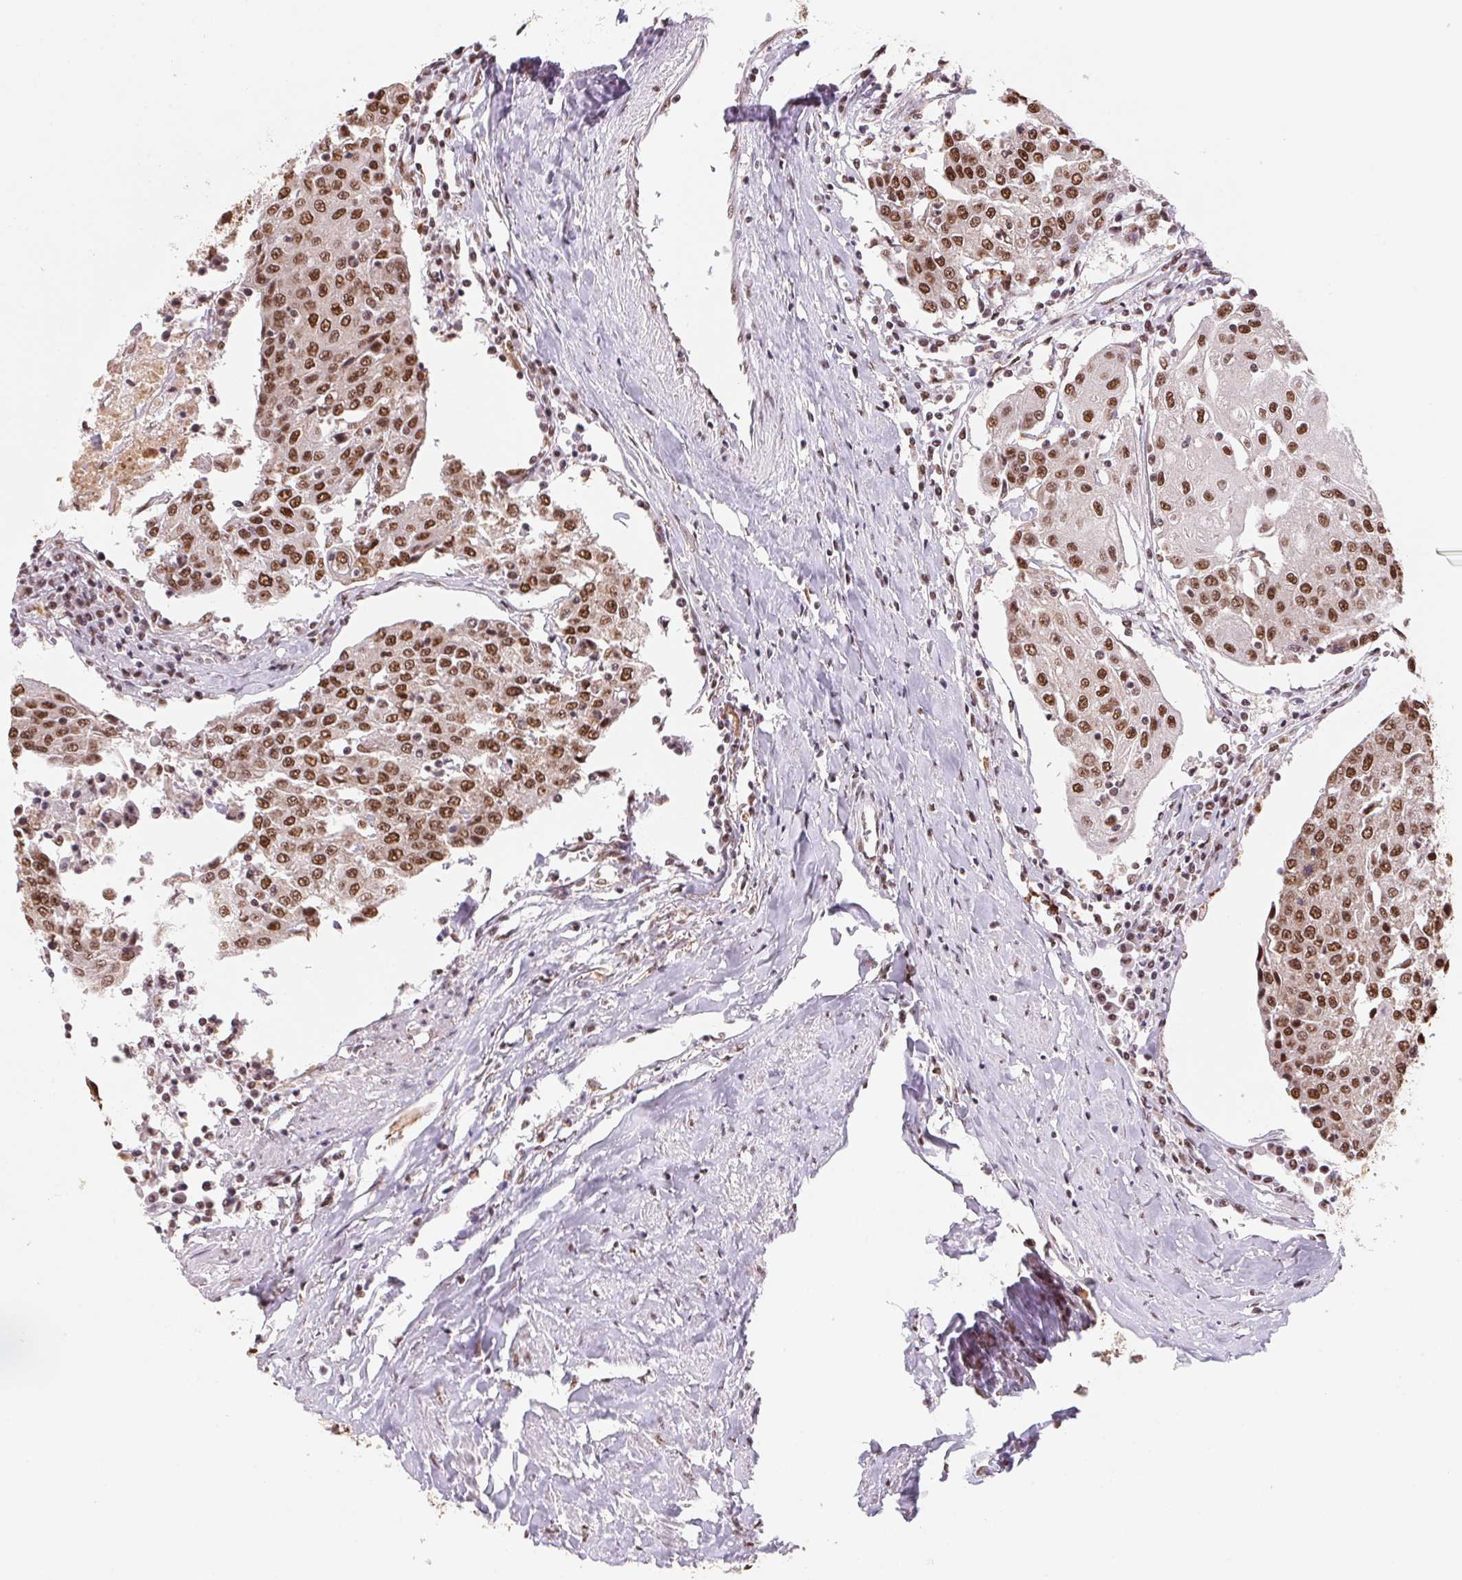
{"staining": {"intensity": "moderate", "quantity": ">75%", "location": "nuclear"}, "tissue": "urothelial cancer", "cell_type": "Tumor cells", "image_type": "cancer", "snomed": [{"axis": "morphology", "description": "Urothelial carcinoma, High grade"}, {"axis": "topography", "description": "Urinary bladder"}], "caption": "The histopathology image reveals a brown stain indicating the presence of a protein in the nuclear of tumor cells in high-grade urothelial carcinoma.", "gene": "SNRPG", "patient": {"sex": "female", "age": 85}}